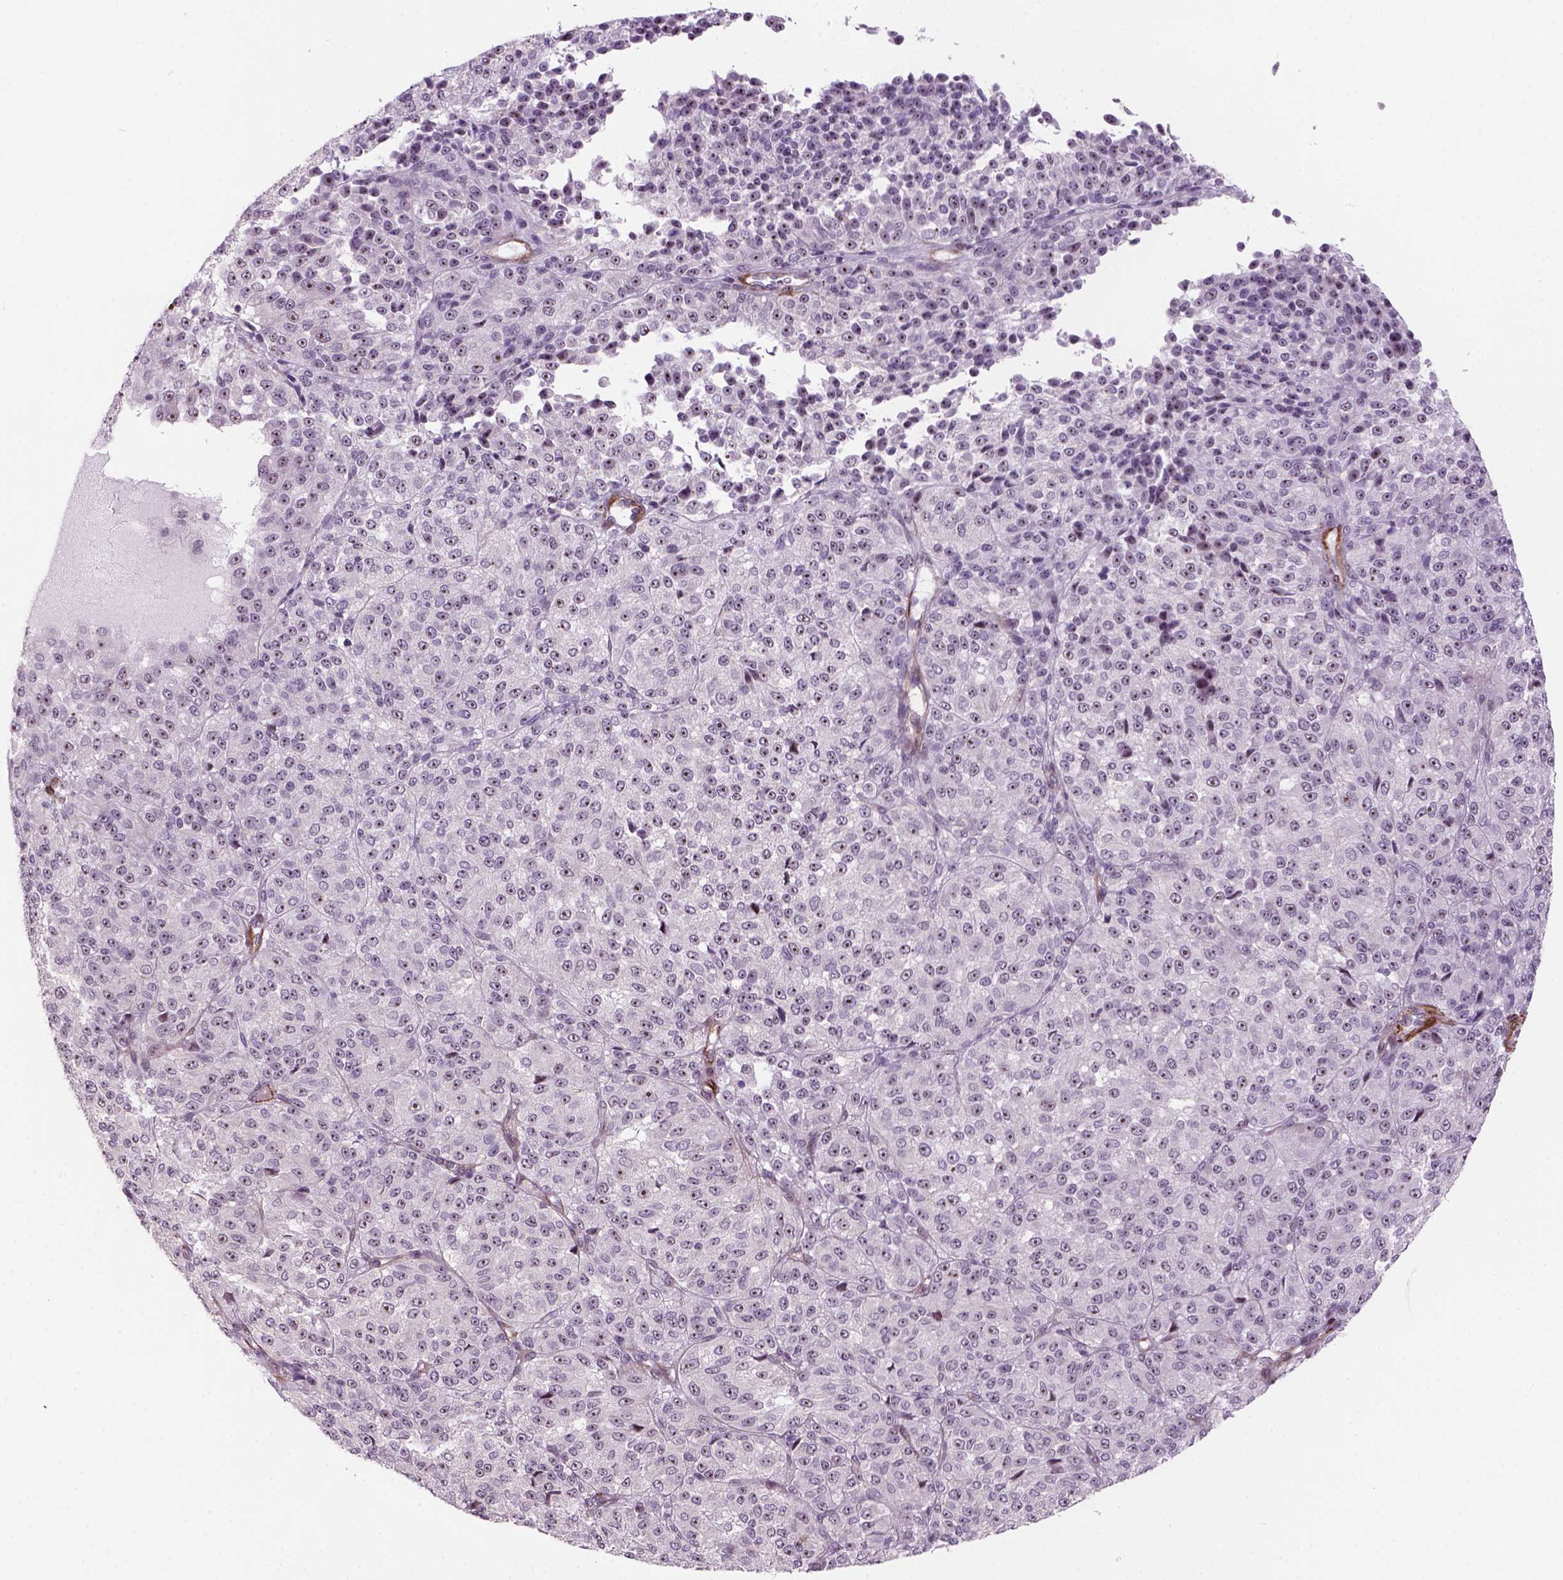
{"staining": {"intensity": "moderate", "quantity": ">75%", "location": "nuclear"}, "tissue": "melanoma", "cell_type": "Tumor cells", "image_type": "cancer", "snomed": [{"axis": "morphology", "description": "Malignant melanoma, Metastatic site"}, {"axis": "topography", "description": "Brain"}], "caption": "IHC micrograph of neoplastic tissue: human melanoma stained using immunohistochemistry demonstrates medium levels of moderate protein expression localized specifically in the nuclear of tumor cells, appearing as a nuclear brown color.", "gene": "RRS1", "patient": {"sex": "female", "age": 56}}